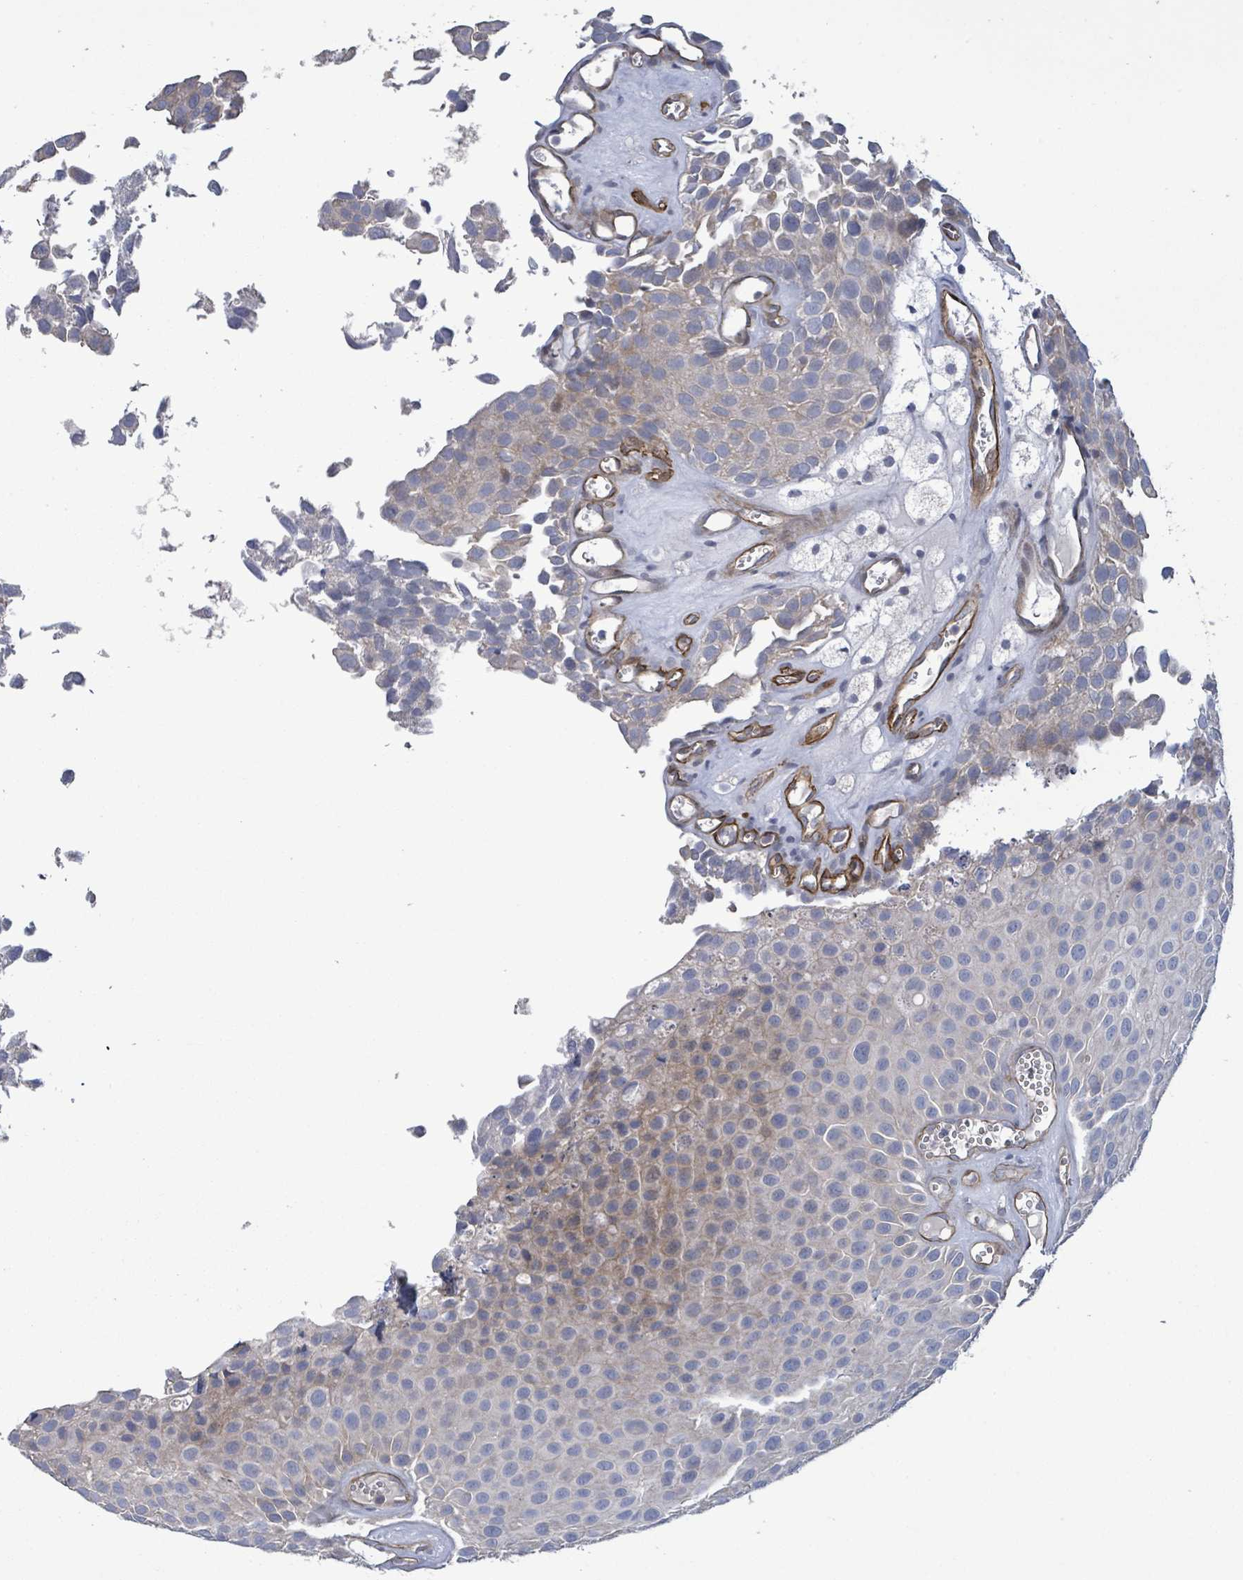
{"staining": {"intensity": "weak", "quantity": "25%-75%", "location": "cytoplasmic/membranous"}, "tissue": "urothelial cancer", "cell_type": "Tumor cells", "image_type": "cancer", "snomed": [{"axis": "morphology", "description": "Urothelial carcinoma, Low grade"}, {"axis": "topography", "description": "Urinary bladder"}], "caption": "Urothelial carcinoma (low-grade) was stained to show a protein in brown. There is low levels of weak cytoplasmic/membranous positivity in about 25%-75% of tumor cells.", "gene": "KANK3", "patient": {"sex": "male", "age": 88}}